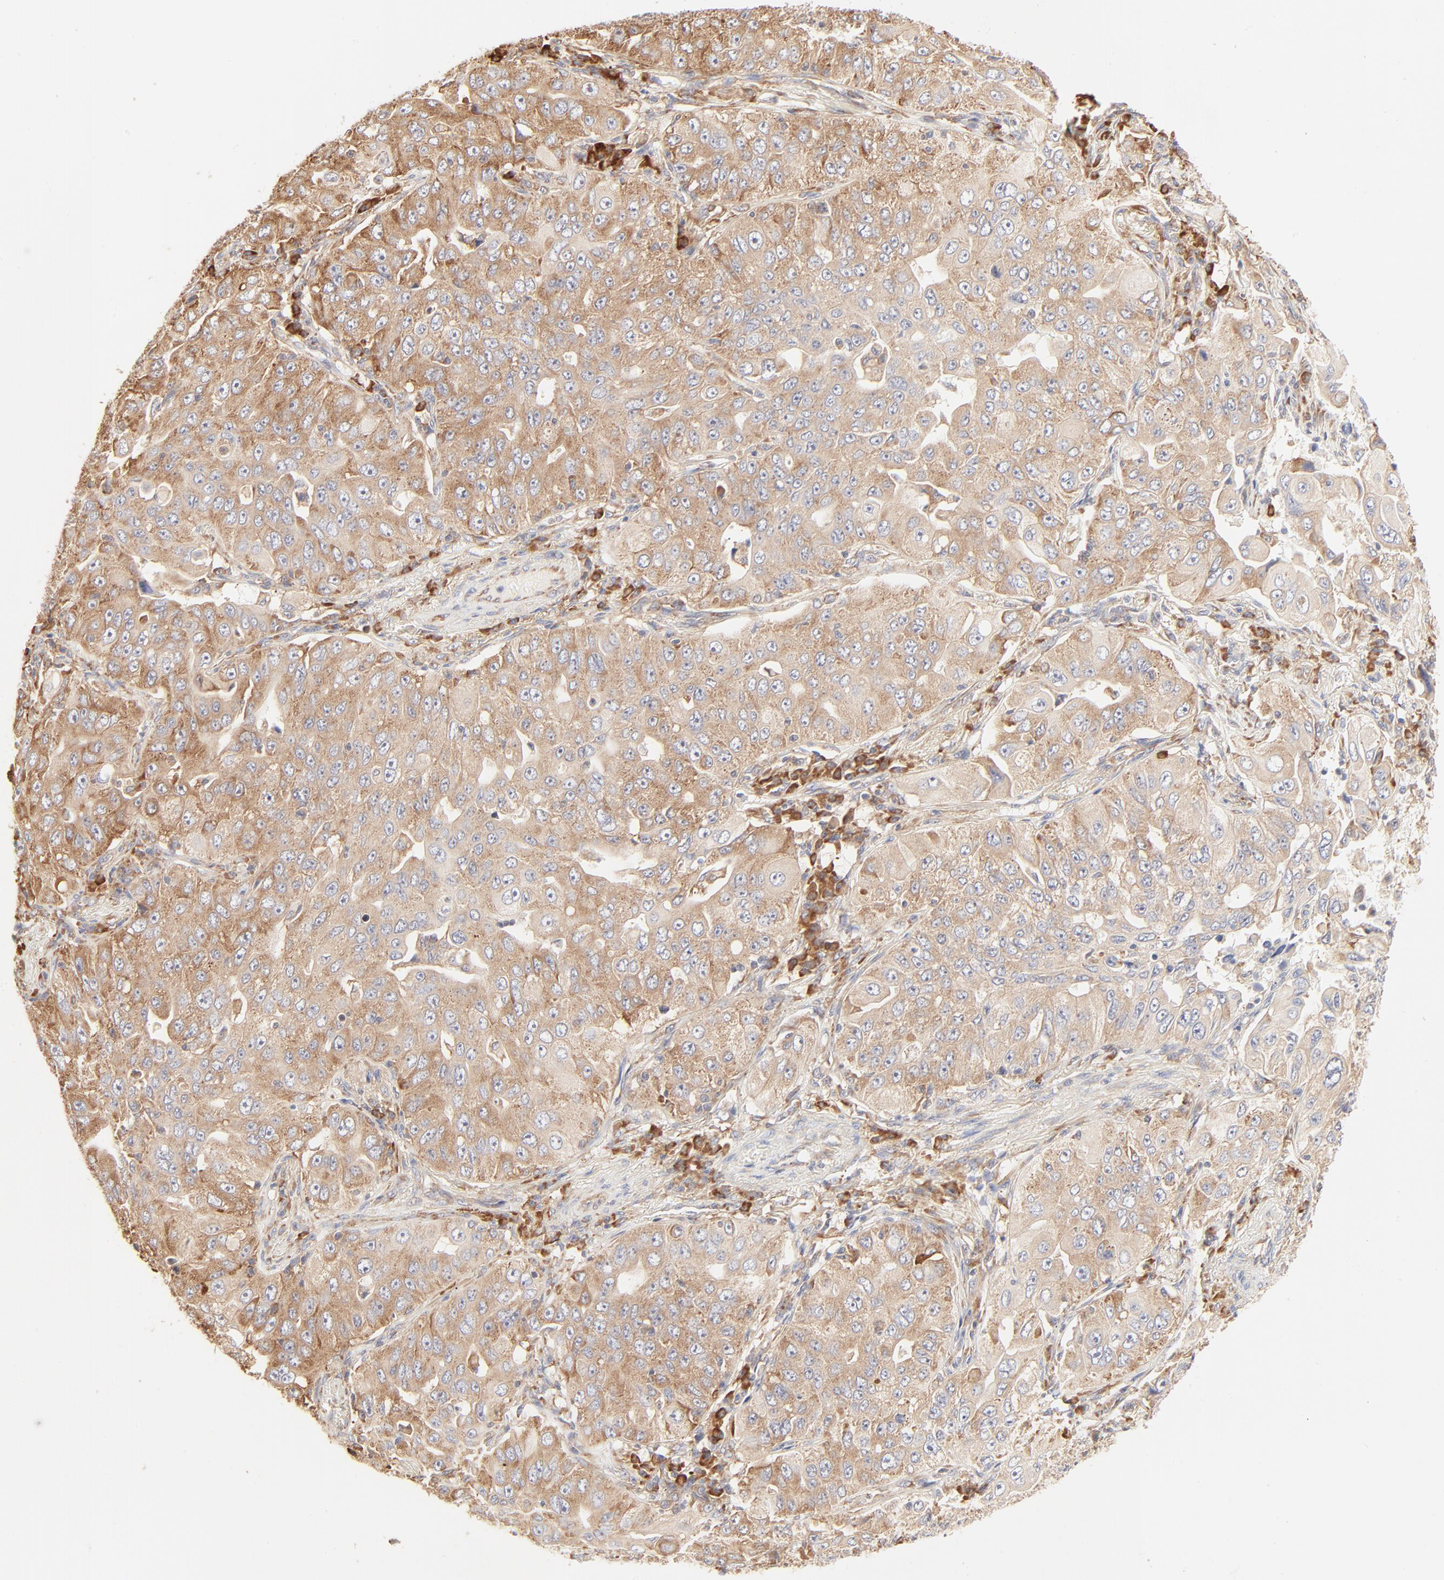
{"staining": {"intensity": "moderate", "quantity": ">75%", "location": "cytoplasmic/membranous"}, "tissue": "lung cancer", "cell_type": "Tumor cells", "image_type": "cancer", "snomed": [{"axis": "morphology", "description": "Adenocarcinoma, NOS"}, {"axis": "topography", "description": "Lung"}], "caption": "Lung cancer stained for a protein (brown) reveals moderate cytoplasmic/membranous positive positivity in approximately >75% of tumor cells.", "gene": "RPS20", "patient": {"sex": "male", "age": 84}}